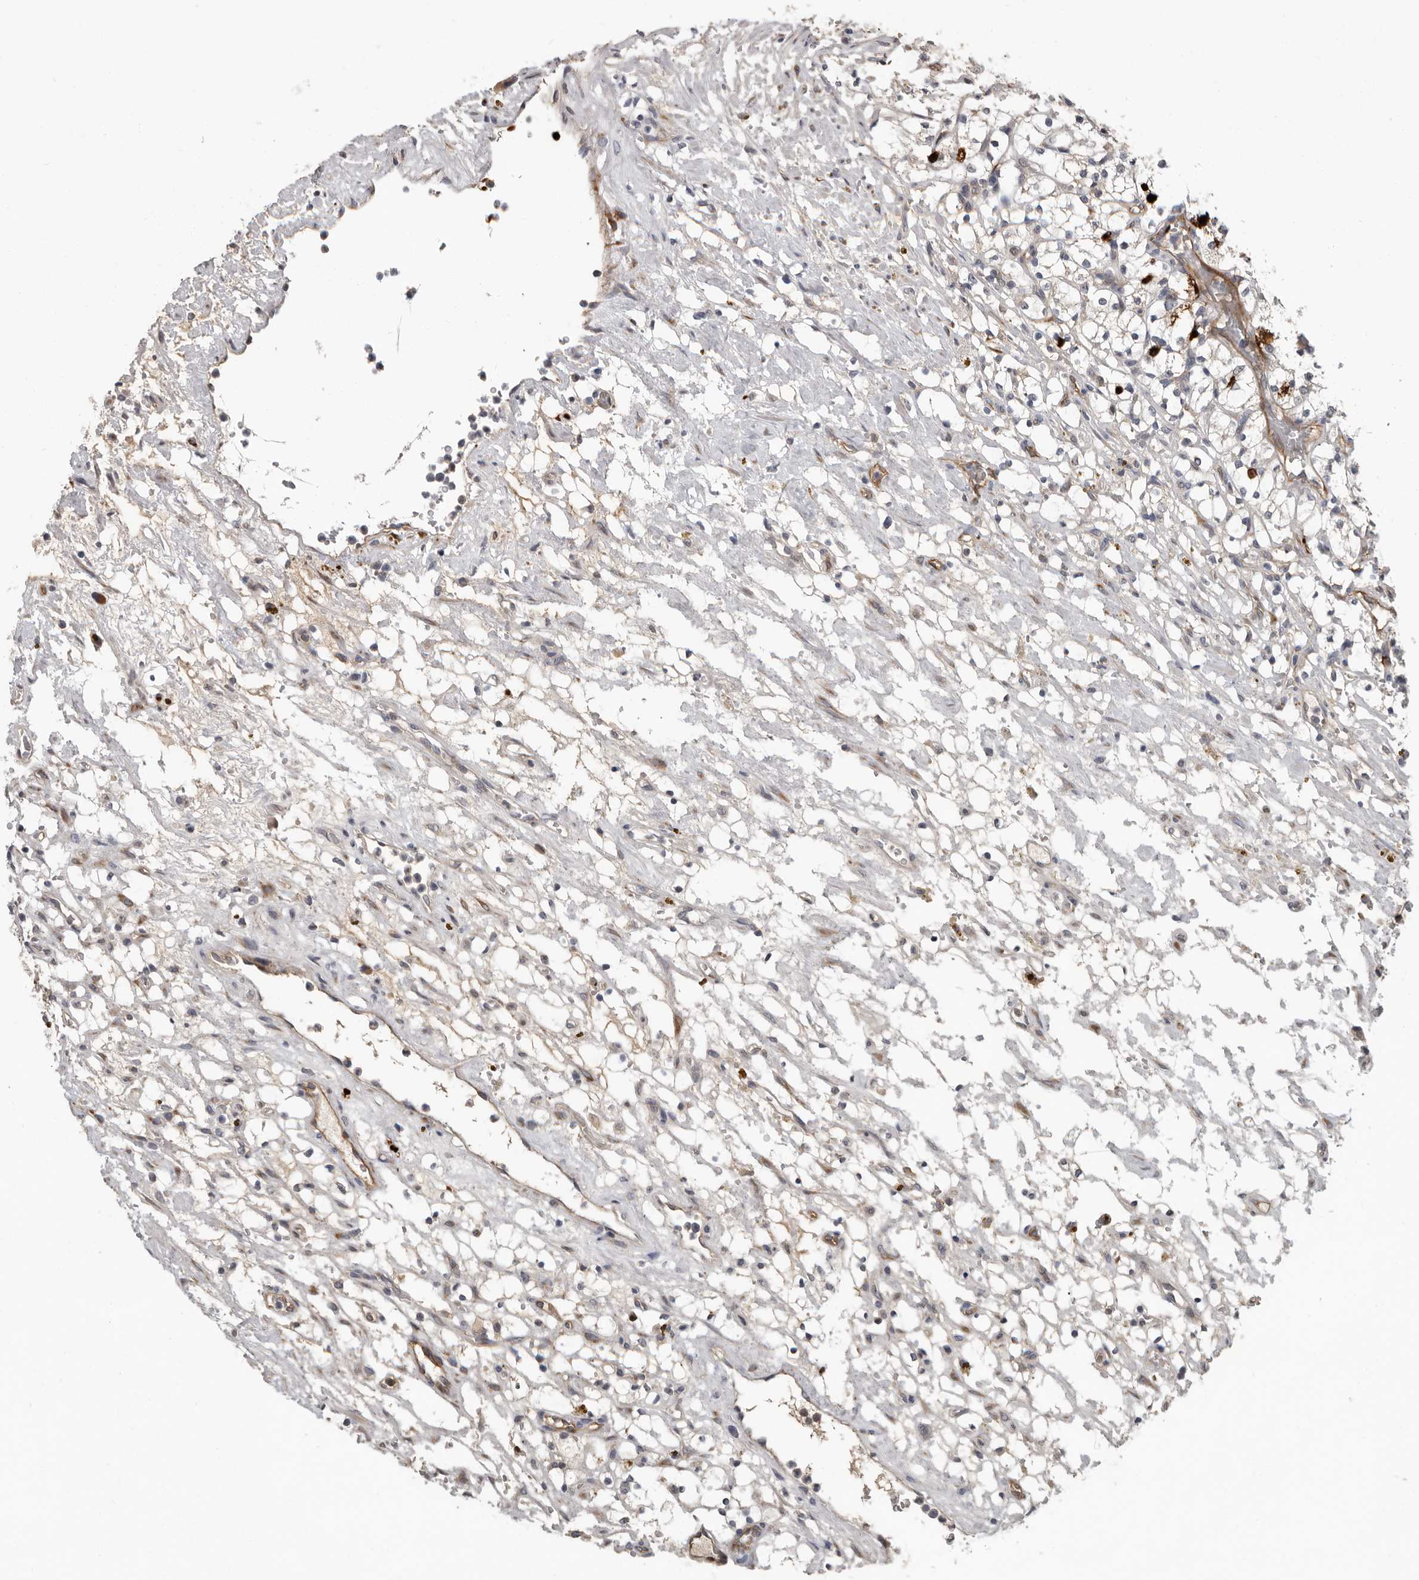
{"staining": {"intensity": "weak", "quantity": "<25%", "location": "cytoplasmic/membranous"}, "tissue": "renal cancer", "cell_type": "Tumor cells", "image_type": "cancer", "snomed": [{"axis": "morphology", "description": "Adenocarcinoma, NOS"}, {"axis": "topography", "description": "Kidney"}], "caption": "This is an immunohistochemistry histopathology image of human renal adenocarcinoma. There is no positivity in tumor cells.", "gene": "MTF1", "patient": {"sex": "female", "age": 69}}